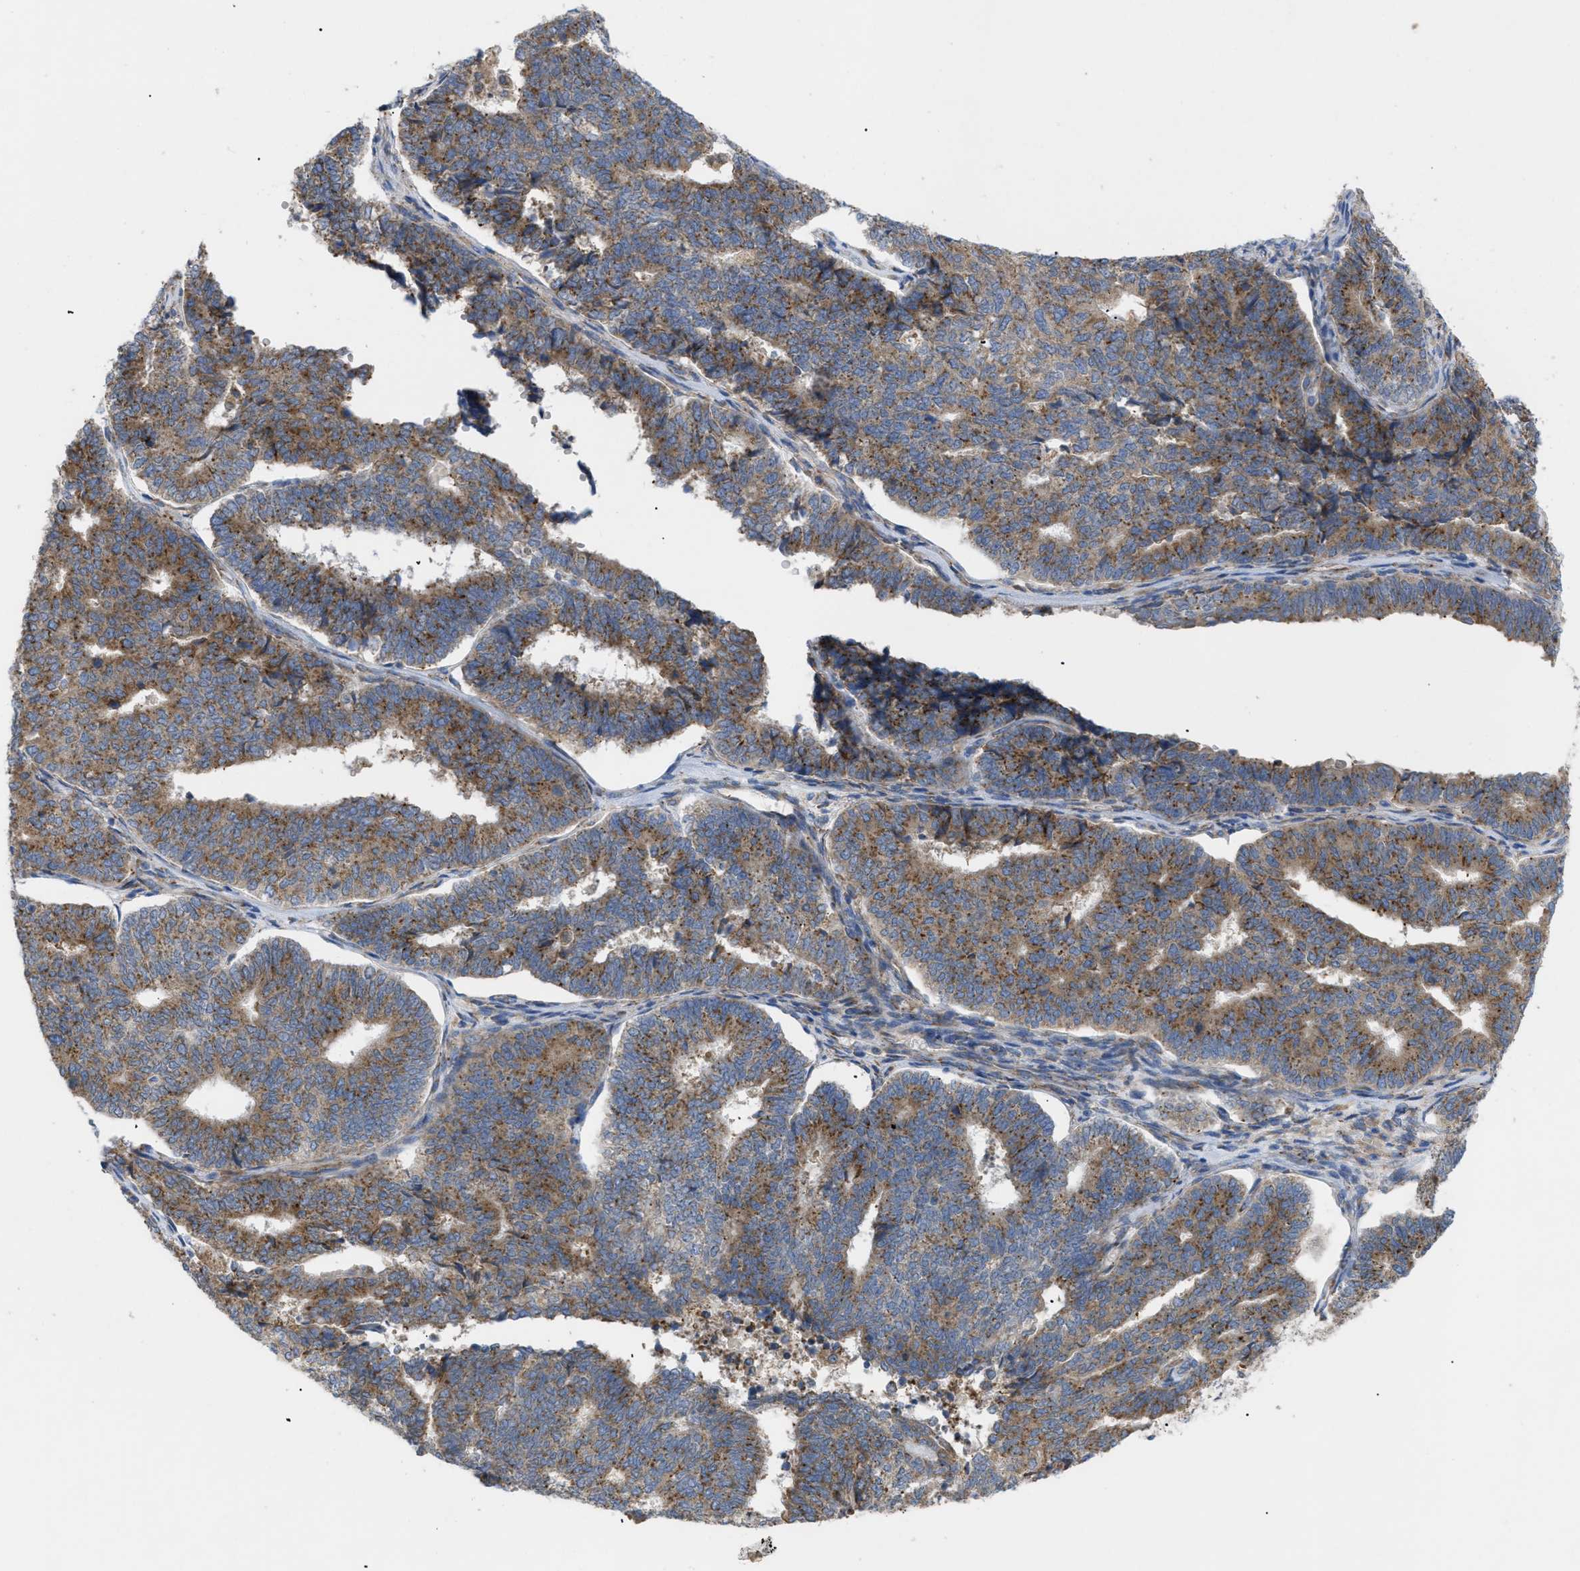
{"staining": {"intensity": "moderate", "quantity": ">75%", "location": "cytoplasmic/membranous"}, "tissue": "endometrial cancer", "cell_type": "Tumor cells", "image_type": "cancer", "snomed": [{"axis": "morphology", "description": "Adenocarcinoma, NOS"}, {"axis": "topography", "description": "Endometrium"}], "caption": "This photomicrograph reveals endometrial cancer (adenocarcinoma) stained with IHC to label a protein in brown. The cytoplasmic/membranous of tumor cells show moderate positivity for the protein. Nuclei are counter-stained blue.", "gene": "SLC50A1", "patient": {"sex": "female", "age": 70}}